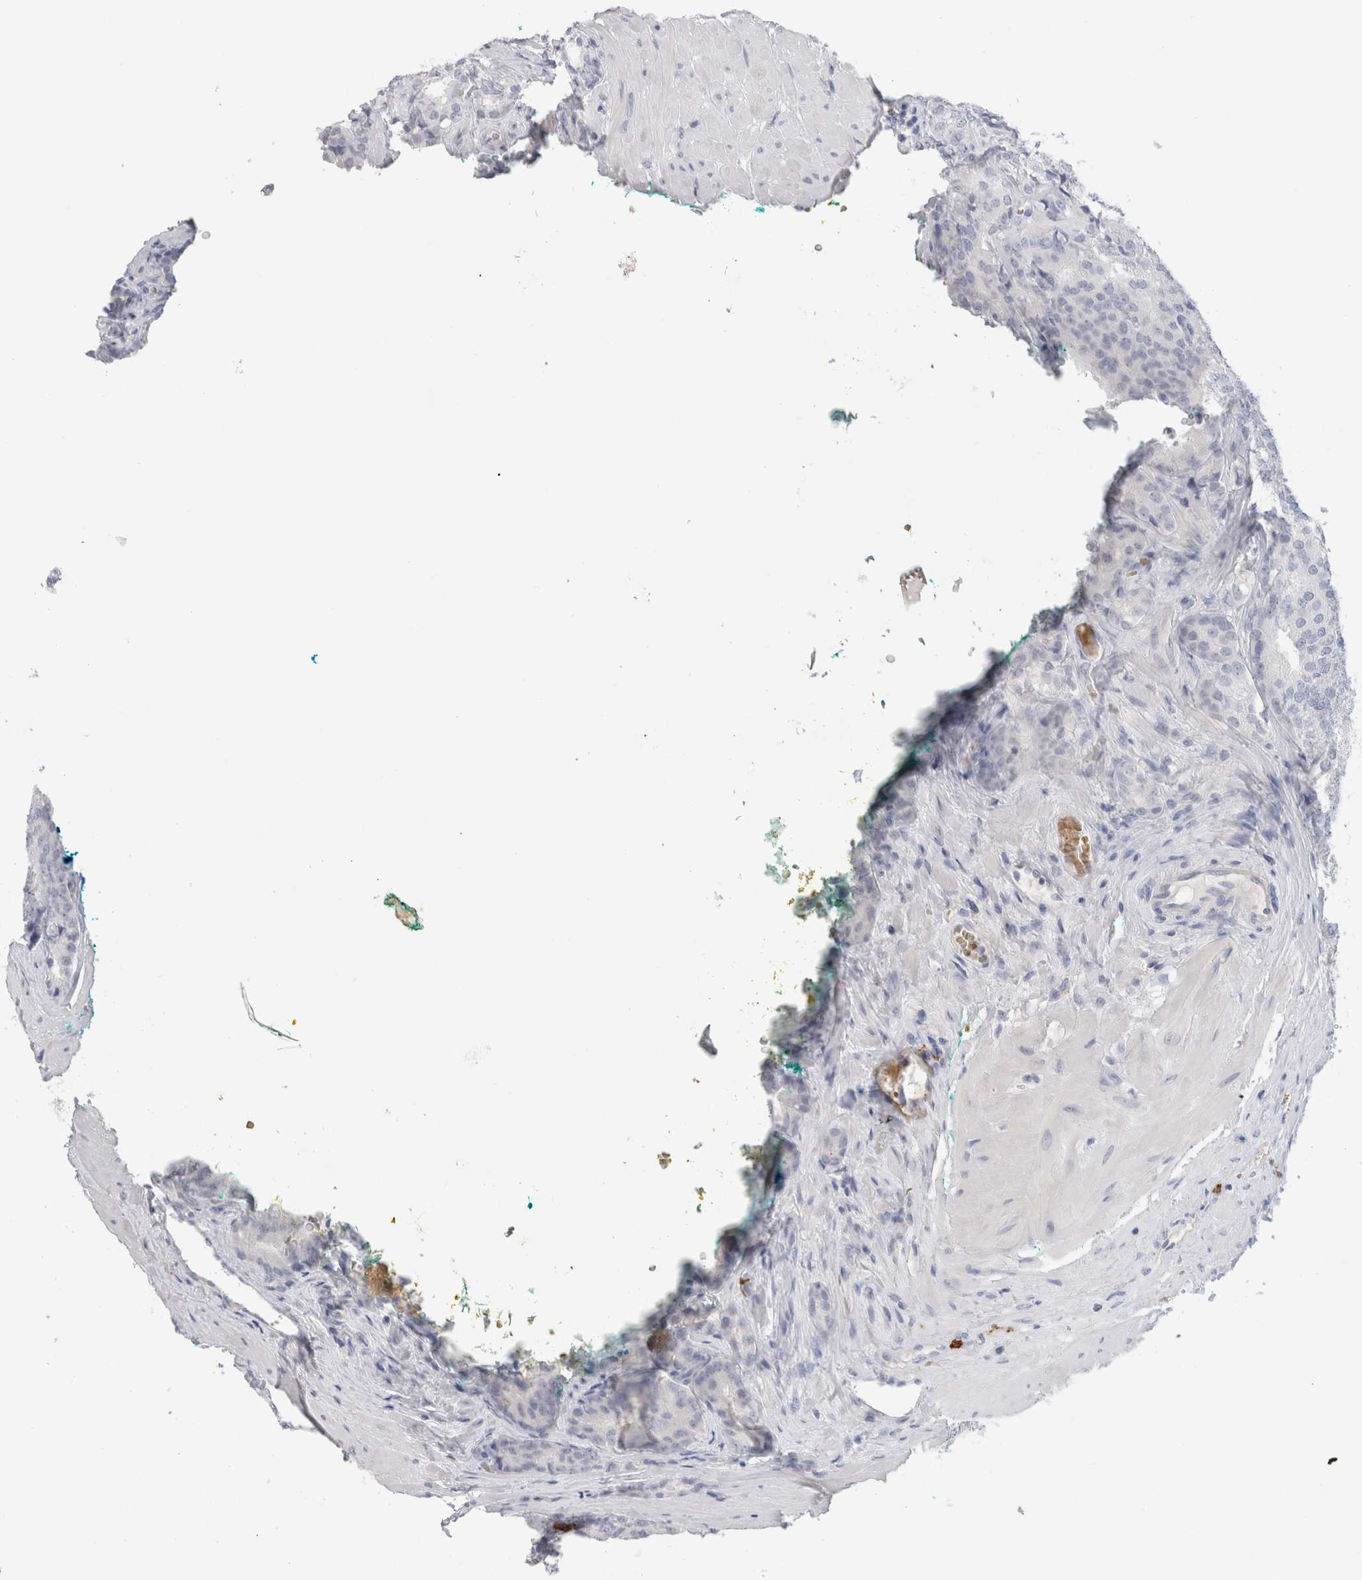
{"staining": {"intensity": "negative", "quantity": "none", "location": "none"}, "tissue": "prostate cancer", "cell_type": "Tumor cells", "image_type": "cancer", "snomed": [{"axis": "morphology", "description": "Adenocarcinoma, High grade"}, {"axis": "topography", "description": "Prostate"}], "caption": "DAB (3,3'-diaminobenzidine) immunohistochemical staining of human prostate adenocarcinoma (high-grade) shows no significant expression in tumor cells.", "gene": "CD38", "patient": {"sex": "male", "age": 50}}